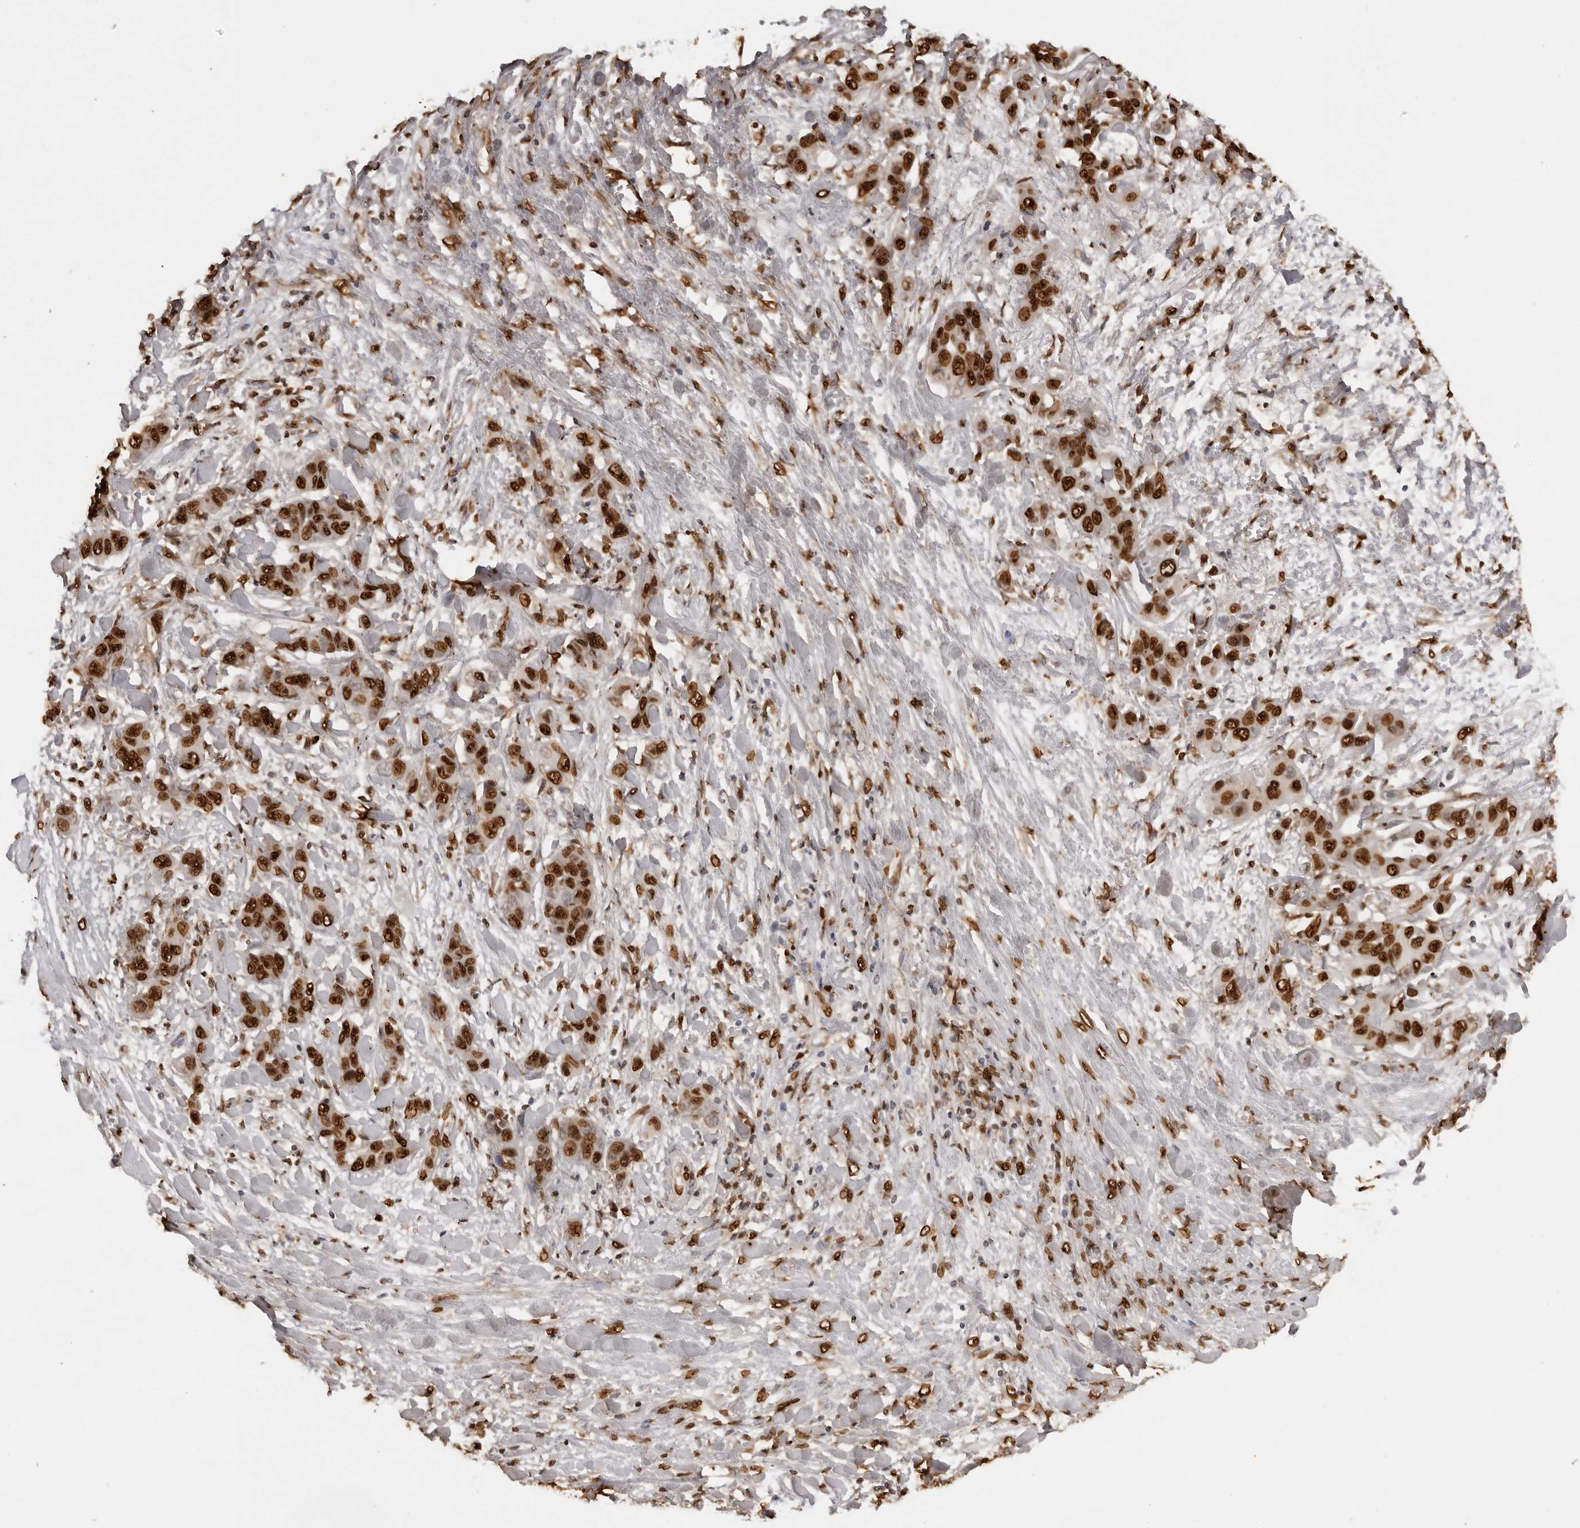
{"staining": {"intensity": "strong", "quantity": ">75%", "location": "nuclear"}, "tissue": "liver cancer", "cell_type": "Tumor cells", "image_type": "cancer", "snomed": [{"axis": "morphology", "description": "Cholangiocarcinoma"}, {"axis": "topography", "description": "Liver"}], "caption": "Tumor cells reveal high levels of strong nuclear expression in about >75% of cells in liver cholangiocarcinoma.", "gene": "ZFP91", "patient": {"sex": "female", "age": 52}}